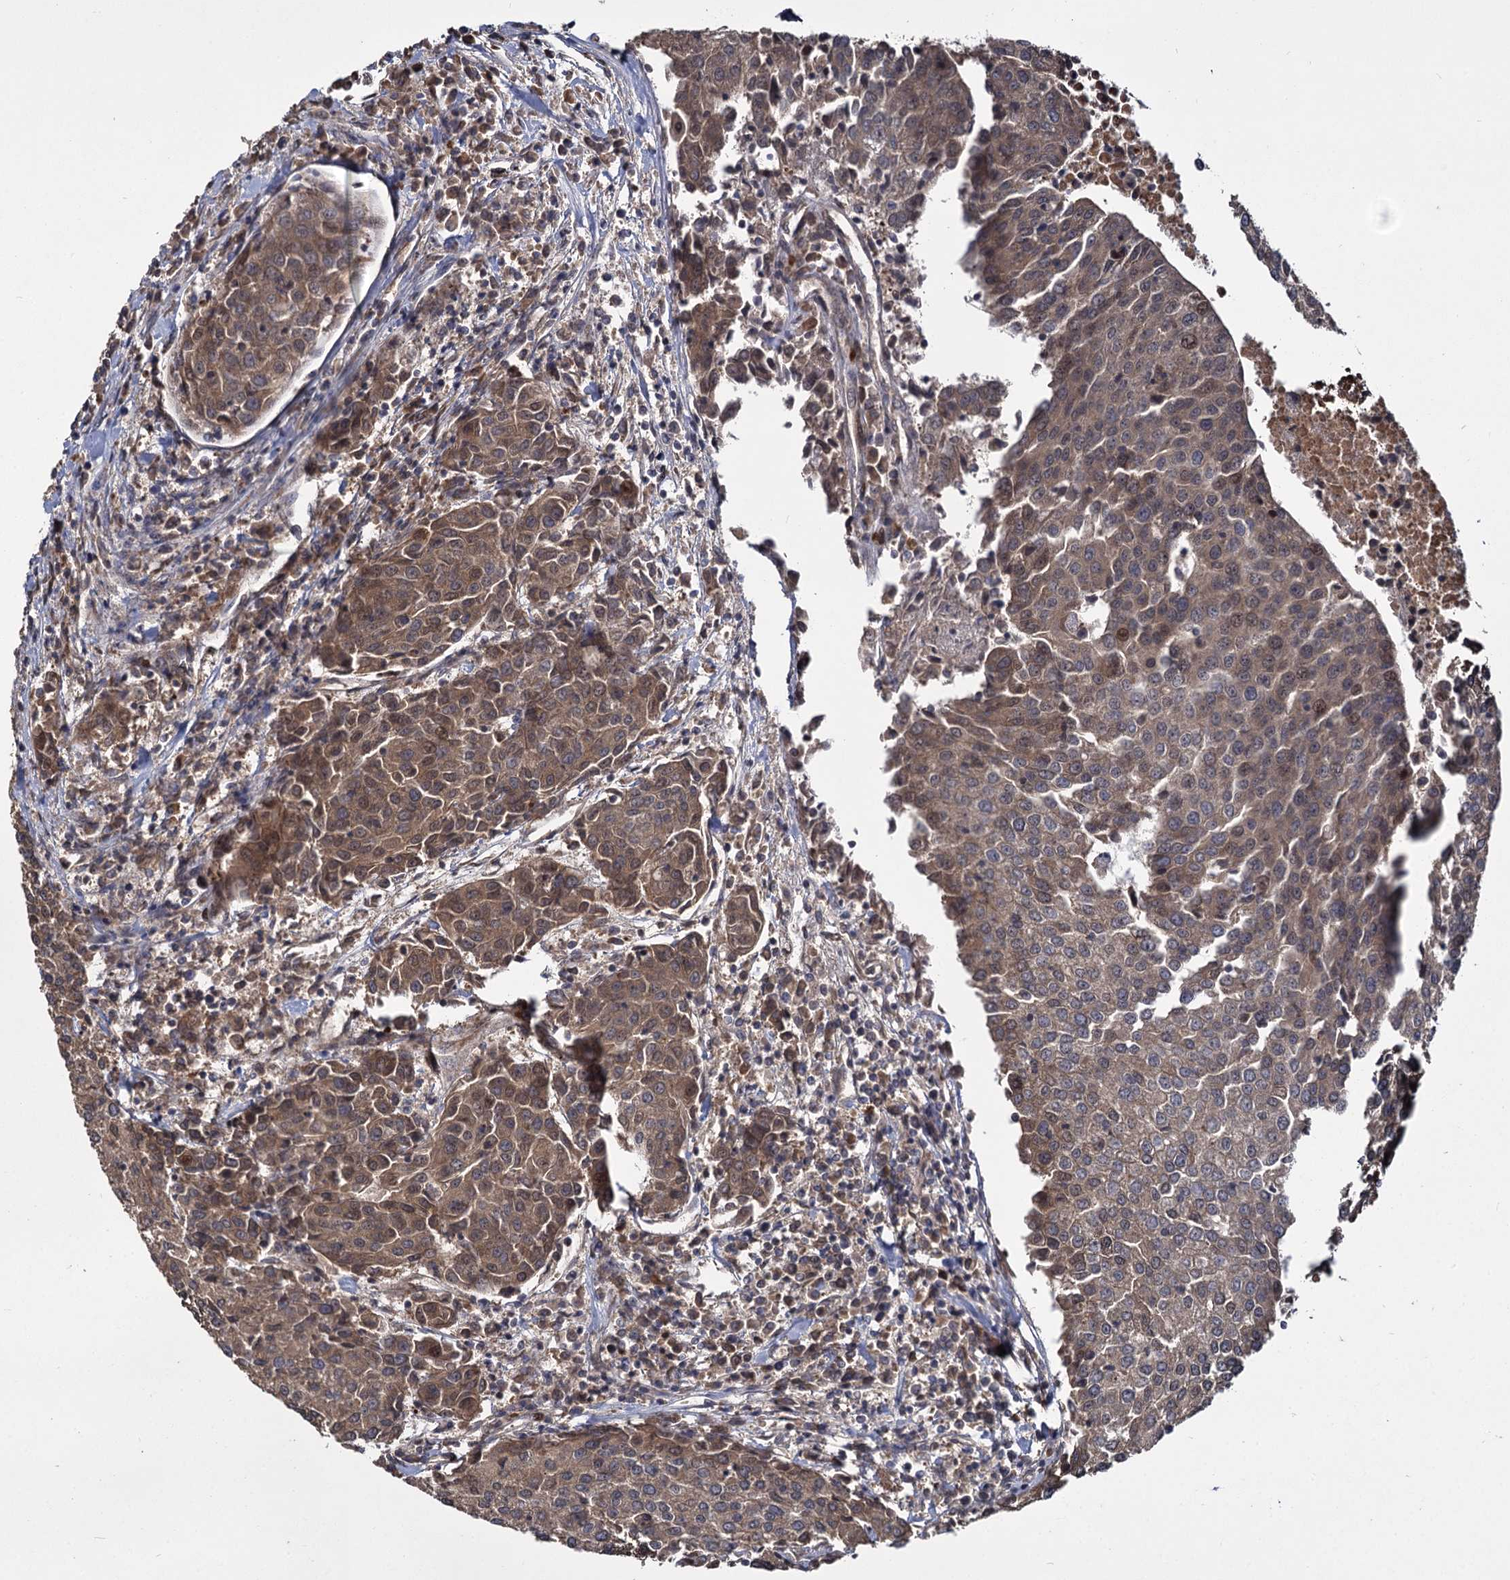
{"staining": {"intensity": "moderate", "quantity": "25%-75%", "location": "cytoplasmic/membranous,nuclear"}, "tissue": "urothelial cancer", "cell_type": "Tumor cells", "image_type": "cancer", "snomed": [{"axis": "morphology", "description": "Urothelial carcinoma, High grade"}, {"axis": "topography", "description": "Urinary bladder"}], "caption": "High-grade urothelial carcinoma was stained to show a protein in brown. There is medium levels of moderate cytoplasmic/membranous and nuclear staining in approximately 25%-75% of tumor cells. Nuclei are stained in blue.", "gene": "INPPL1", "patient": {"sex": "female", "age": 85}}